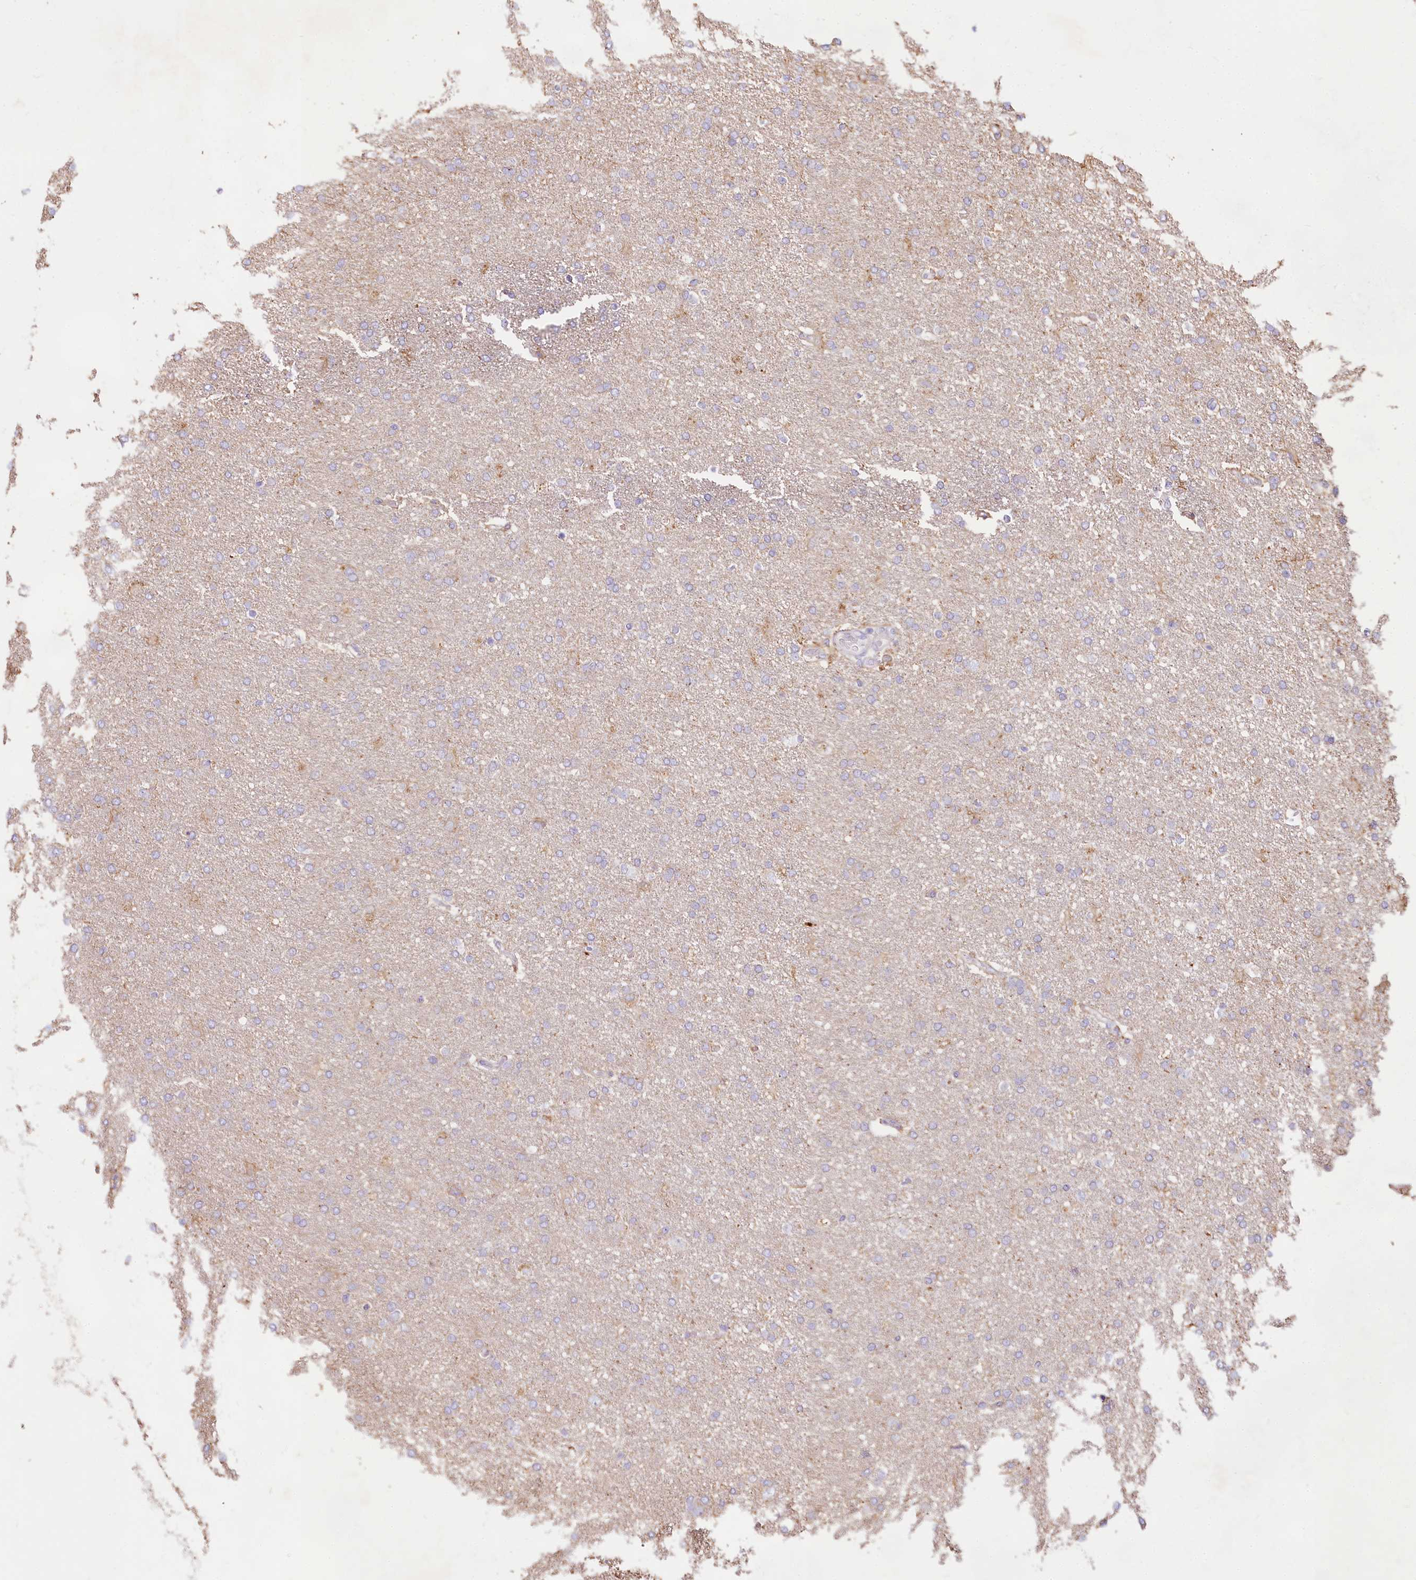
{"staining": {"intensity": "negative", "quantity": "none", "location": "none"}, "tissue": "glioma", "cell_type": "Tumor cells", "image_type": "cancer", "snomed": [{"axis": "morphology", "description": "Glioma, malignant, High grade"}, {"axis": "topography", "description": "Brain"}], "caption": "This is a histopathology image of immunohistochemistry (IHC) staining of malignant high-grade glioma, which shows no positivity in tumor cells.", "gene": "TASOR2", "patient": {"sex": "male", "age": 72}}